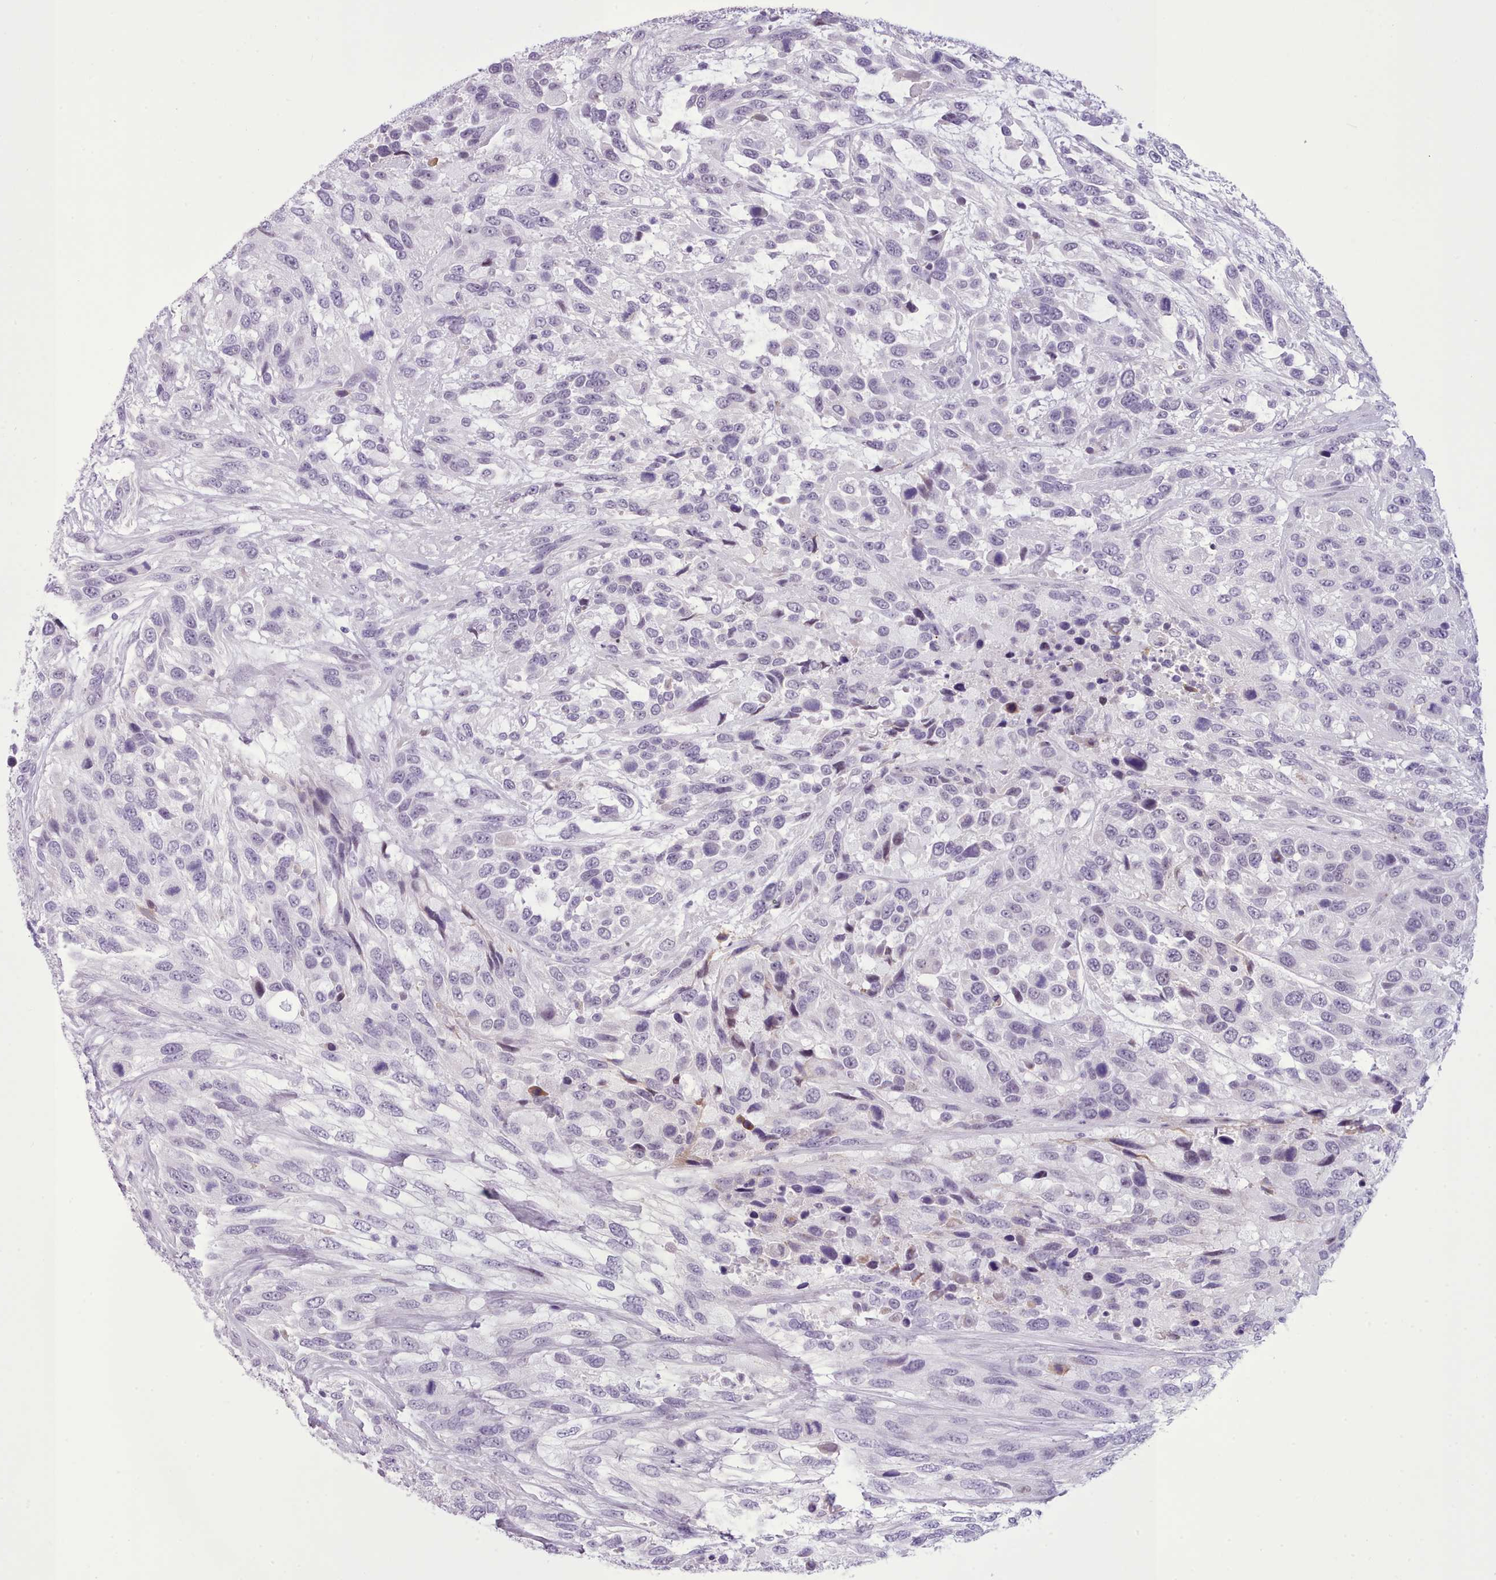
{"staining": {"intensity": "negative", "quantity": "none", "location": "none"}, "tissue": "urothelial cancer", "cell_type": "Tumor cells", "image_type": "cancer", "snomed": [{"axis": "morphology", "description": "Urothelial carcinoma, High grade"}, {"axis": "topography", "description": "Urinary bladder"}], "caption": "Immunohistochemistry (IHC) of human urothelial cancer exhibits no expression in tumor cells. (Stains: DAB (3,3'-diaminobenzidine) IHC with hematoxylin counter stain, Microscopy: brightfield microscopy at high magnification).", "gene": "FBXO48", "patient": {"sex": "female", "age": 70}}